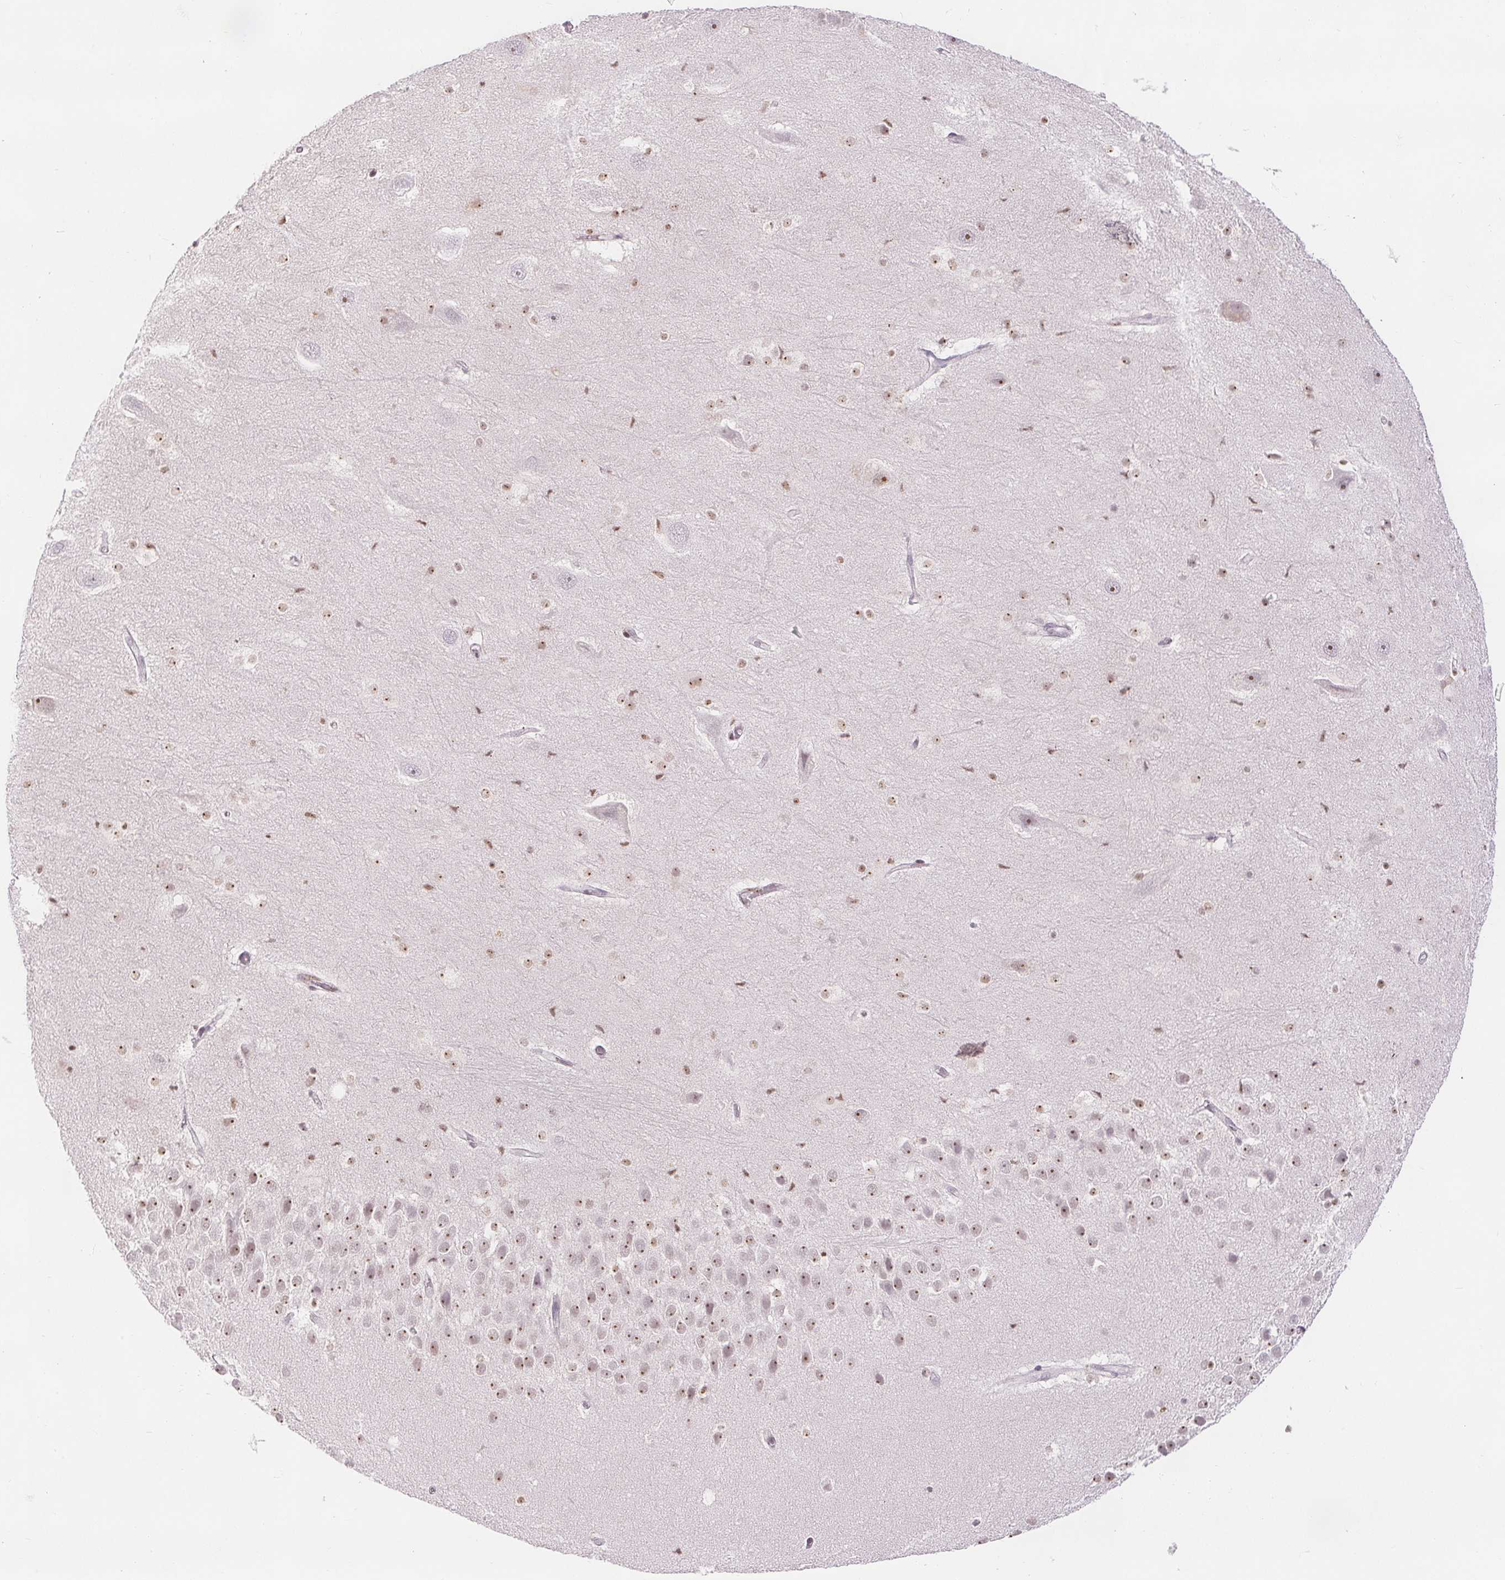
{"staining": {"intensity": "weak", "quantity": "25%-75%", "location": "nuclear"}, "tissue": "hippocampus", "cell_type": "Glial cells", "image_type": "normal", "snomed": [{"axis": "morphology", "description": "Normal tissue, NOS"}, {"axis": "topography", "description": "Hippocampus"}], "caption": "DAB (3,3'-diaminobenzidine) immunohistochemical staining of normal human hippocampus shows weak nuclear protein expression in about 25%-75% of glial cells. Immunohistochemistry stains the protein of interest in brown and the nuclei are stained blue.", "gene": "DEK", "patient": {"sex": "male", "age": 26}}